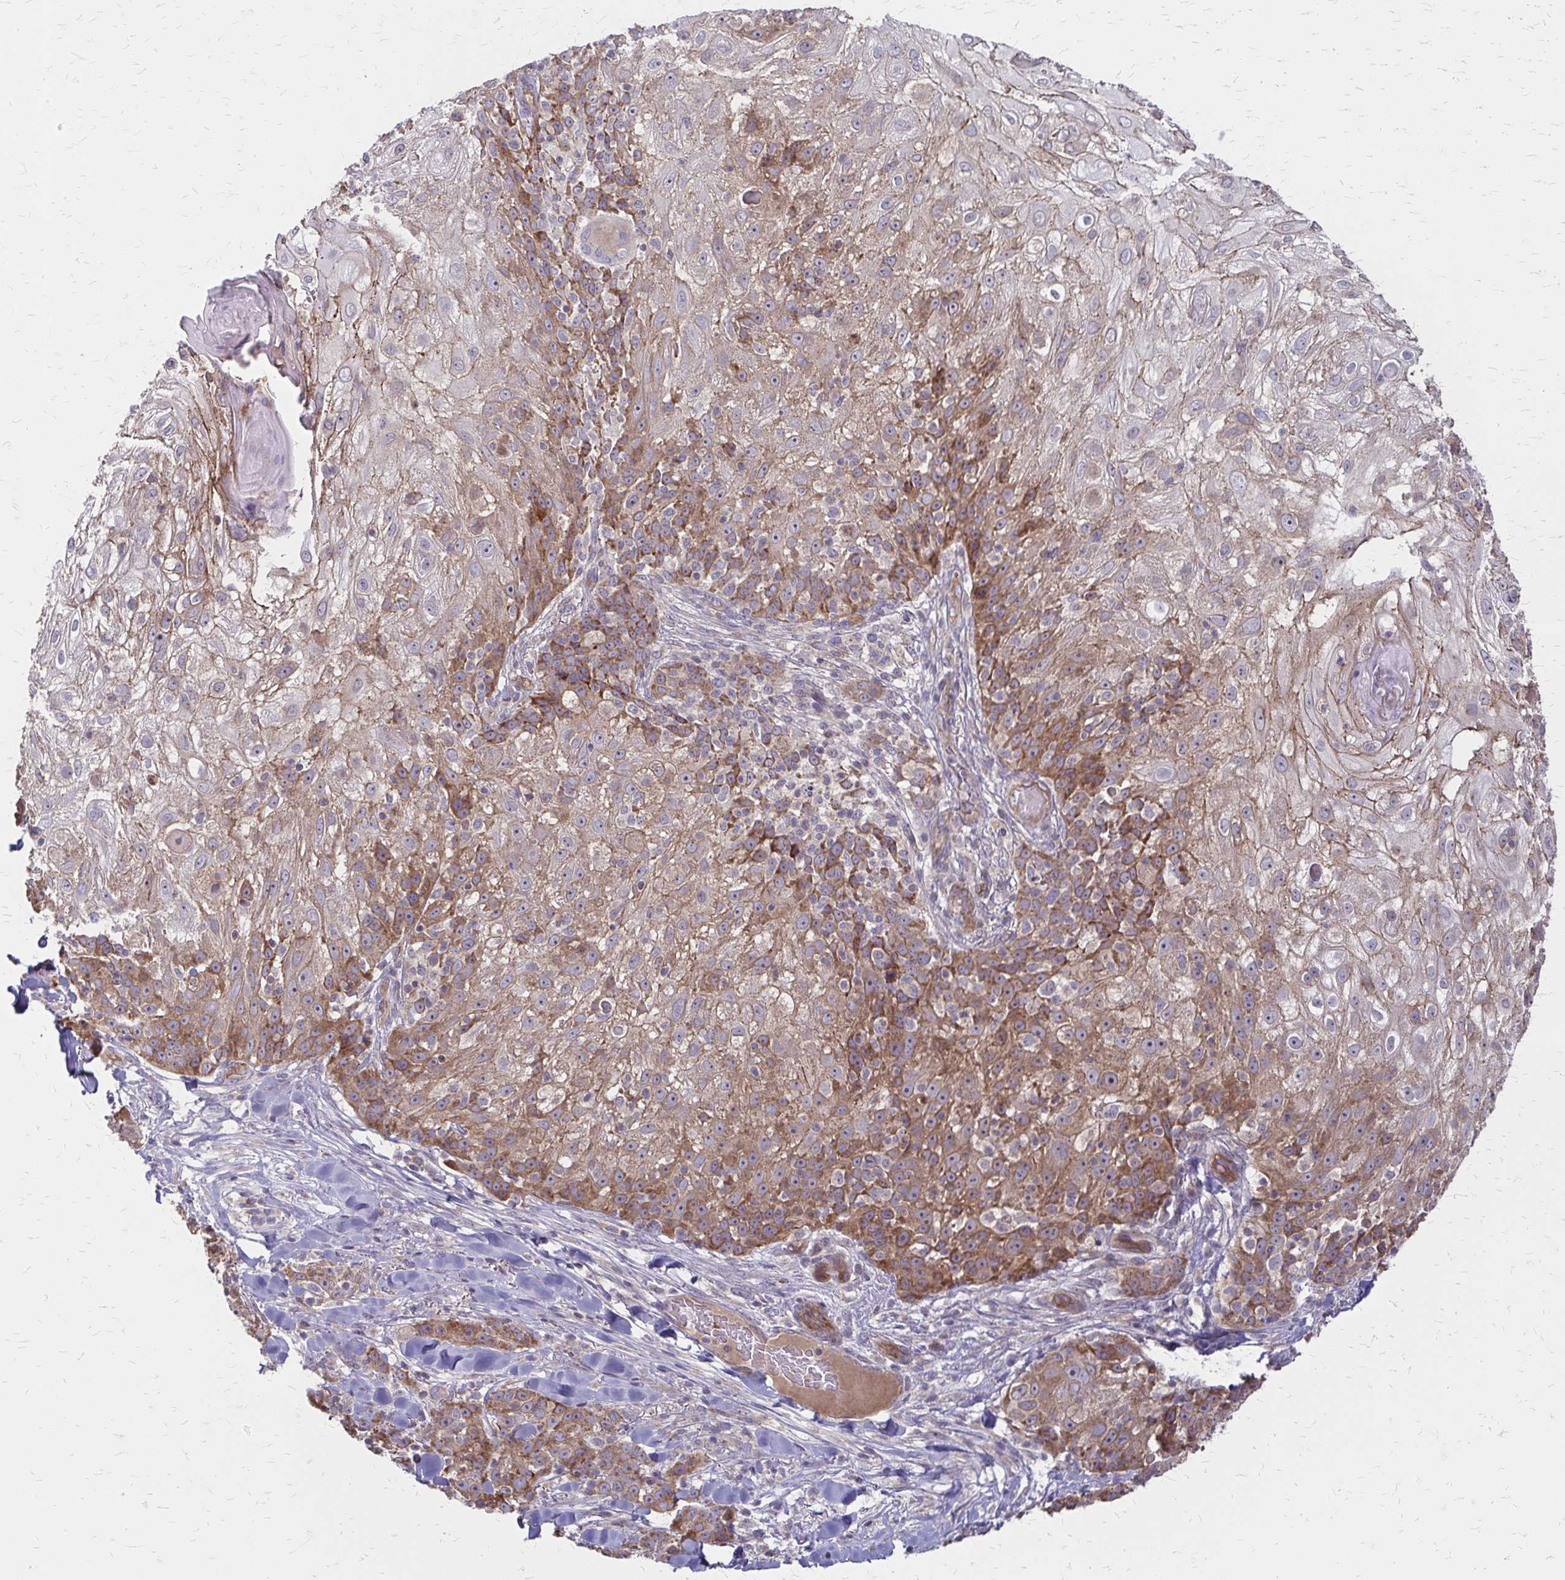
{"staining": {"intensity": "moderate", "quantity": "<25%", "location": "cytoplasmic/membranous"}, "tissue": "skin cancer", "cell_type": "Tumor cells", "image_type": "cancer", "snomed": [{"axis": "morphology", "description": "Normal tissue, NOS"}, {"axis": "morphology", "description": "Squamous cell carcinoma, NOS"}, {"axis": "topography", "description": "Skin"}], "caption": "Immunohistochemistry (IHC) histopathology image of skin cancer (squamous cell carcinoma) stained for a protein (brown), which displays low levels of moderate cytoplasmic/membranous expression in about <25% of tumor cells.", "gene": "ZNF383", "patient": {"sex": "female", "age": 83}}